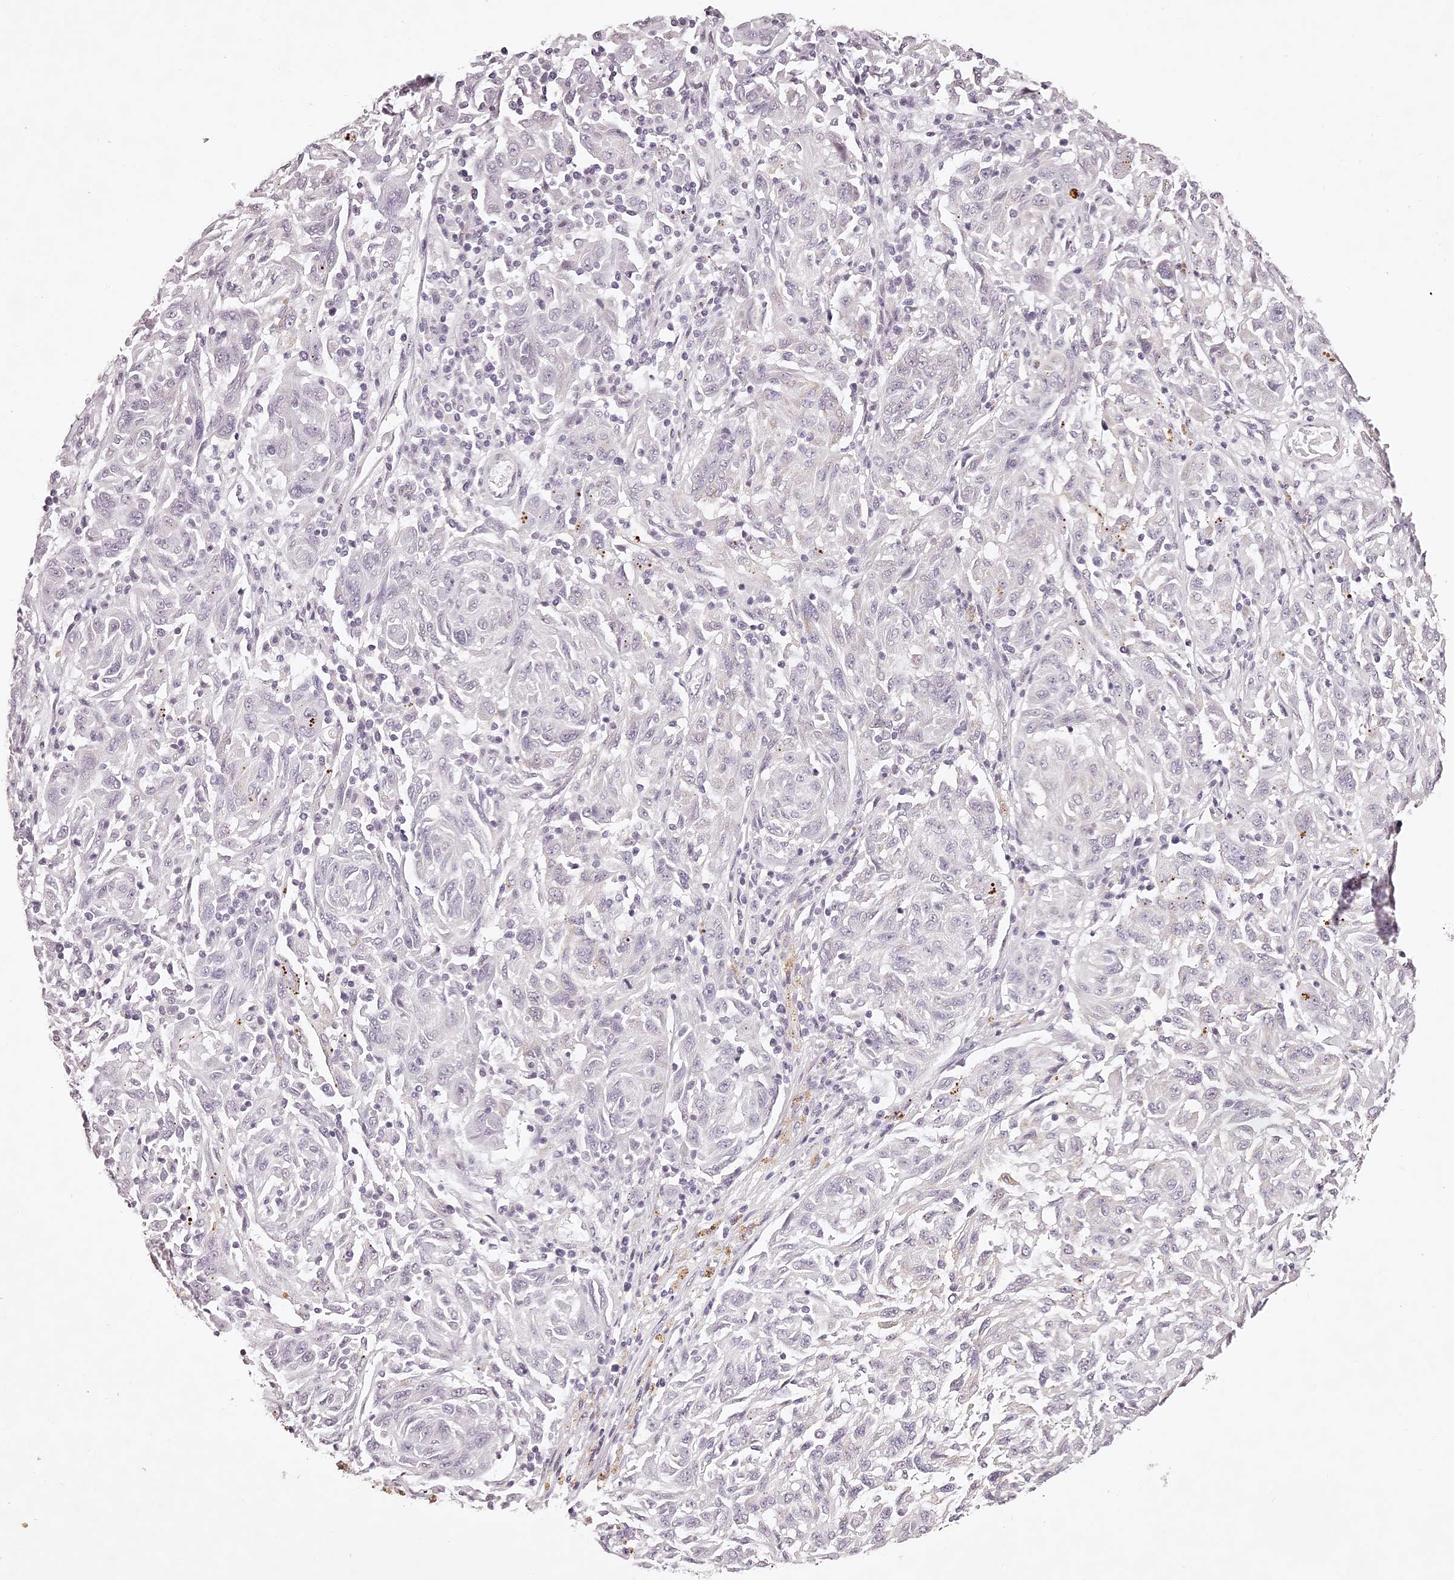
{"staining": {"intensity": "negative", "quantity": "none", "location": "none"}, "tissue": "melanoma", "cell_type": "Tumor cells", "image_type": "cancer", "snomed": [{"axis": "morphology", "description": "Malignant melanoma, NOS"}, {"axis": "topography", "description": "Skin"}], "caption": "Immunohistochemistry image of neoplastic tissue: melanoma stained with DAB (3,3'-diaminobenzidine) shows no significant protein staining in tumor cells. (DAB (3,3'-diaminobenzidine) immunohistochemistry (IHC), high magnification).", "gene": "ELAPOR1", "patient": {"sex": "male", "age": 53}}